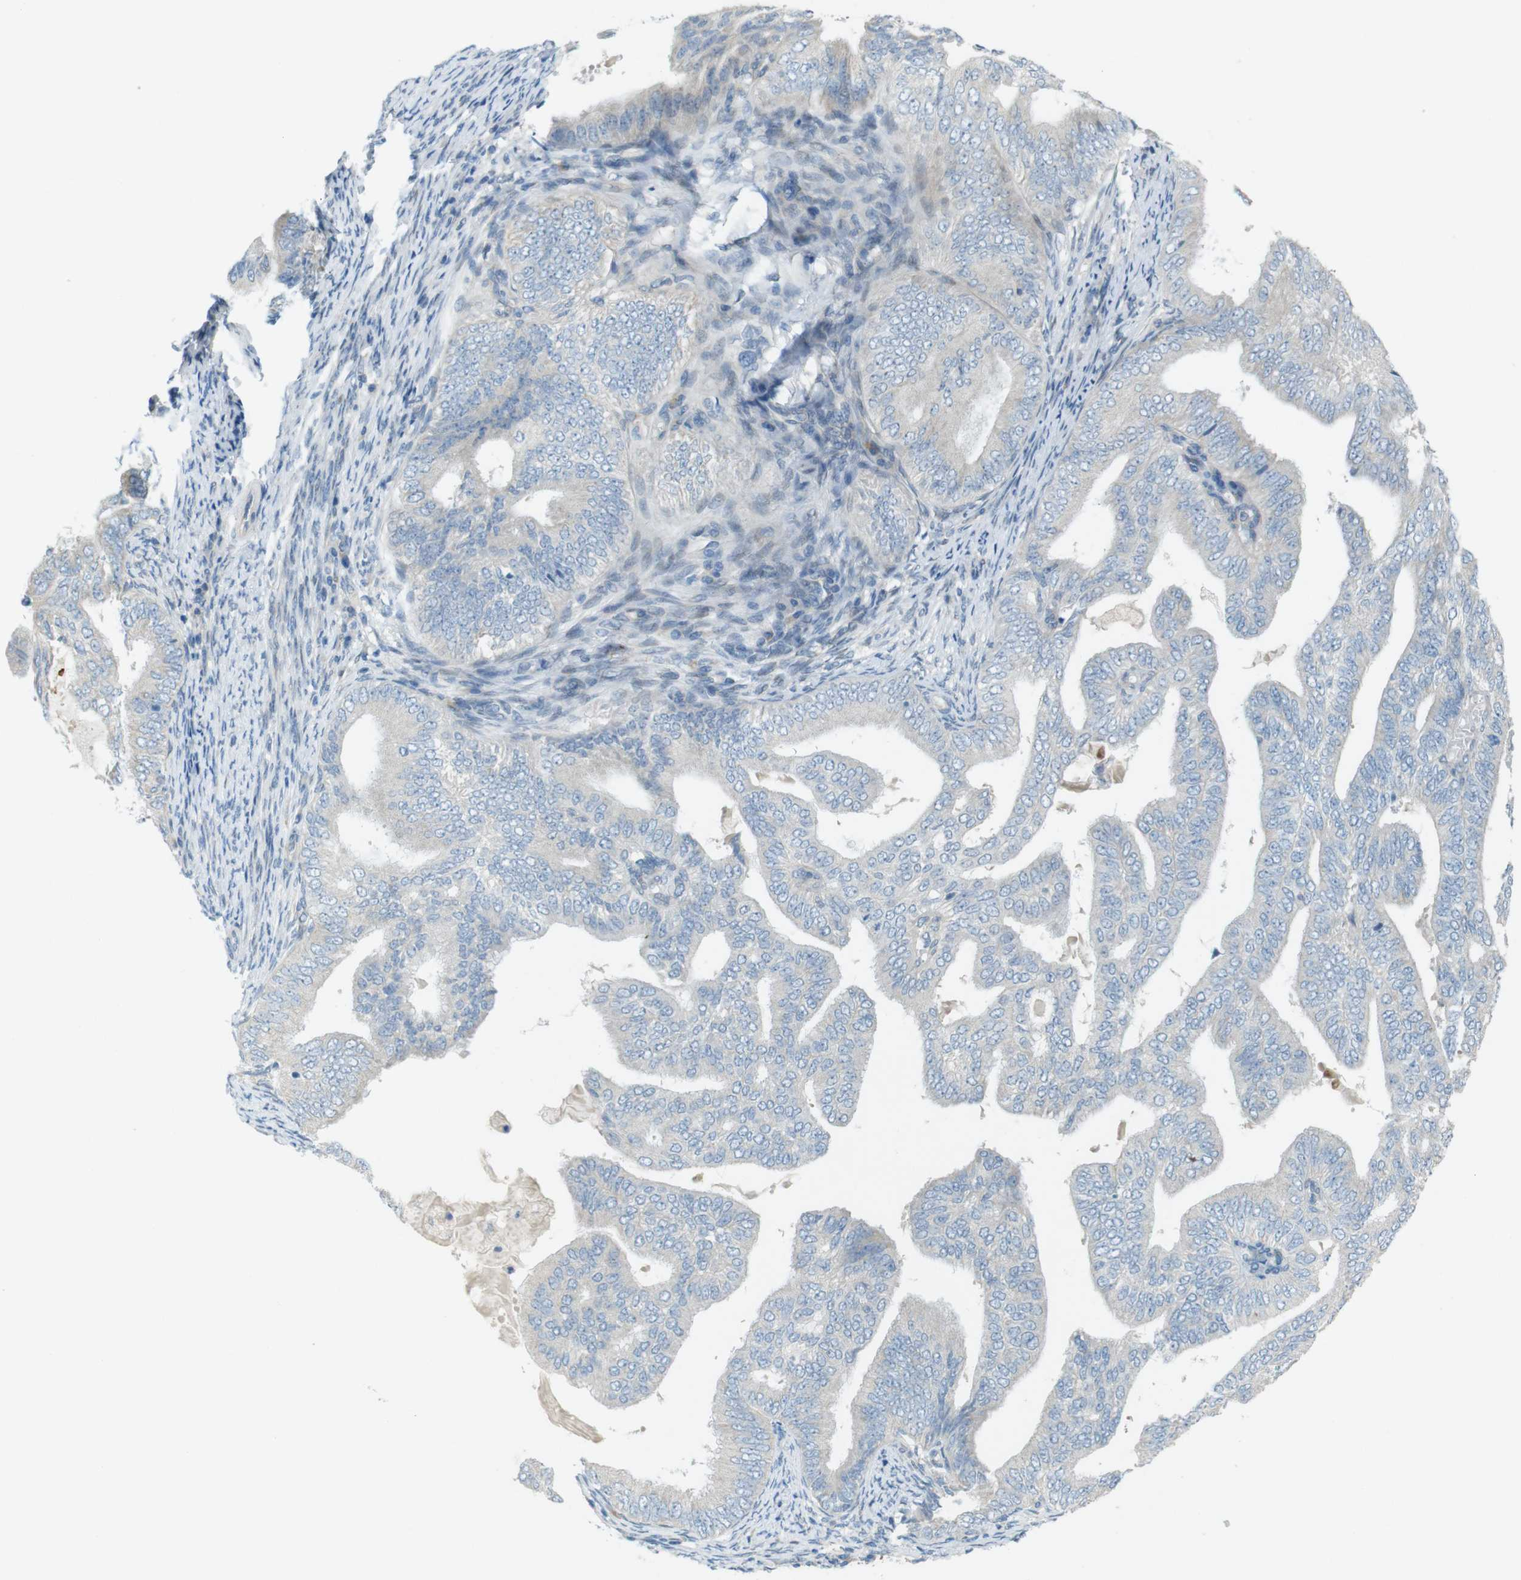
{"staining": {"intensity": "negative", "quantity": "none", "location": "none"}, "tissue": "endometrial cancer", "cell_type": "Tumor cells", "image_type": "cancer", "snomed": [{"axis": "morphology", "description": "Adenocarcinoma, NOS"}, {"axis": "topography", "description": "Endometrium"}], "caption": "The image exhibits no staining of tumor cells in adenocarcinoma (endometrial). (DAB IHC, high magnification).", "gene": "TMEM41B", "patient": {"sex": "female", "age": 58}}